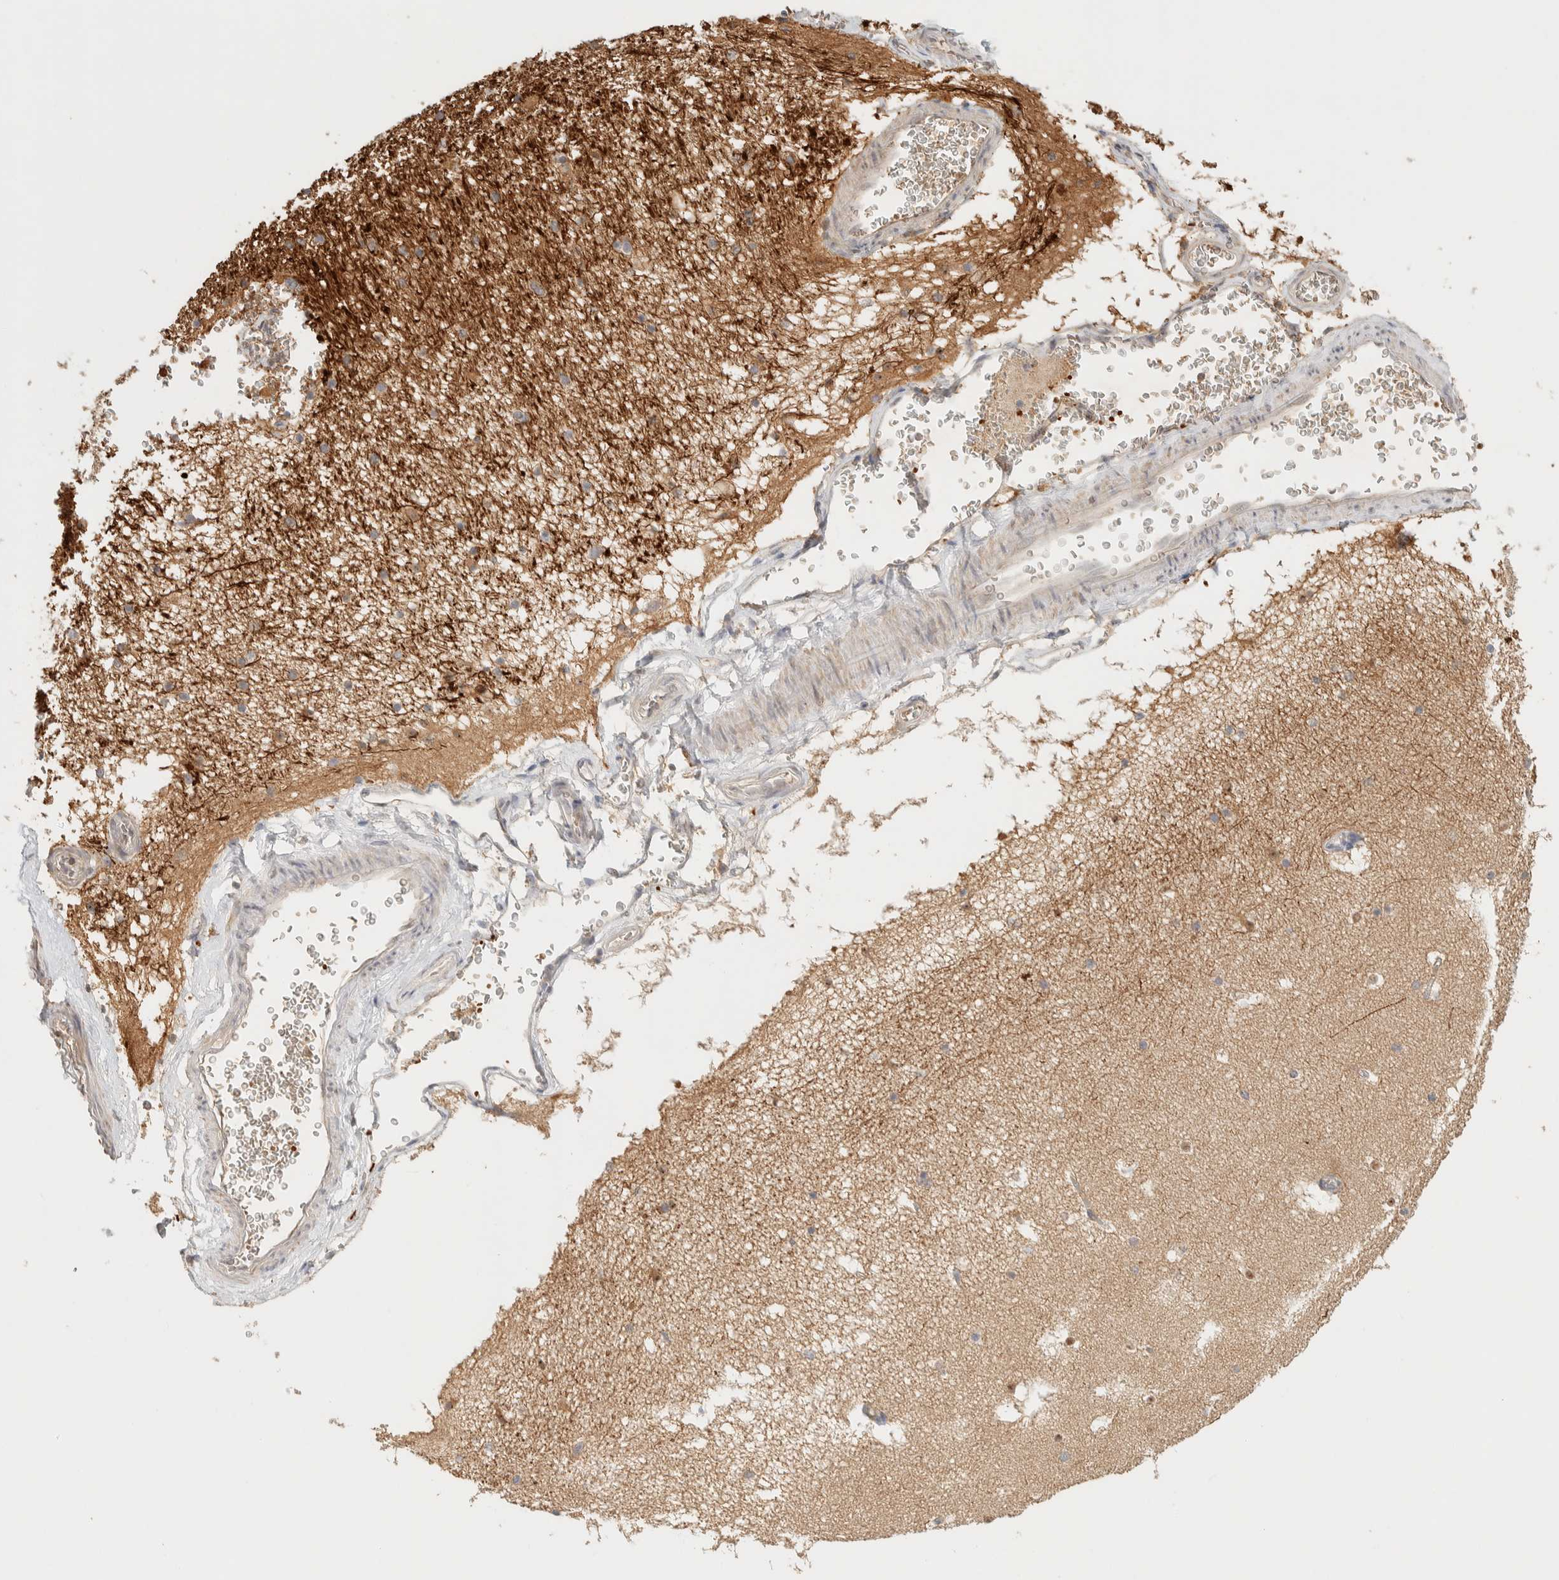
{"staining": {"intensity": "moderate", "quantity": "<25%", "location": "cytoplasmic/membranous,nuclear"}, "tissue": "hippocampus", "cell_type": "Glial cells", "image_type": "normal", "snomed": [{"axis": "morphology", "description": "Normal tissue, NOS"}, {"axis": "topography", "description": "Hippocampus"}], "caption": "Immunohistochemical staining of unremarkable human hippocampus displays <25% levels of moderate cytoplasmic/membranous,nuclear protein positivity in approximately <25% of glial cells.", "gene": "TTI2", "patient": {"sex": "male", "age": 45}}